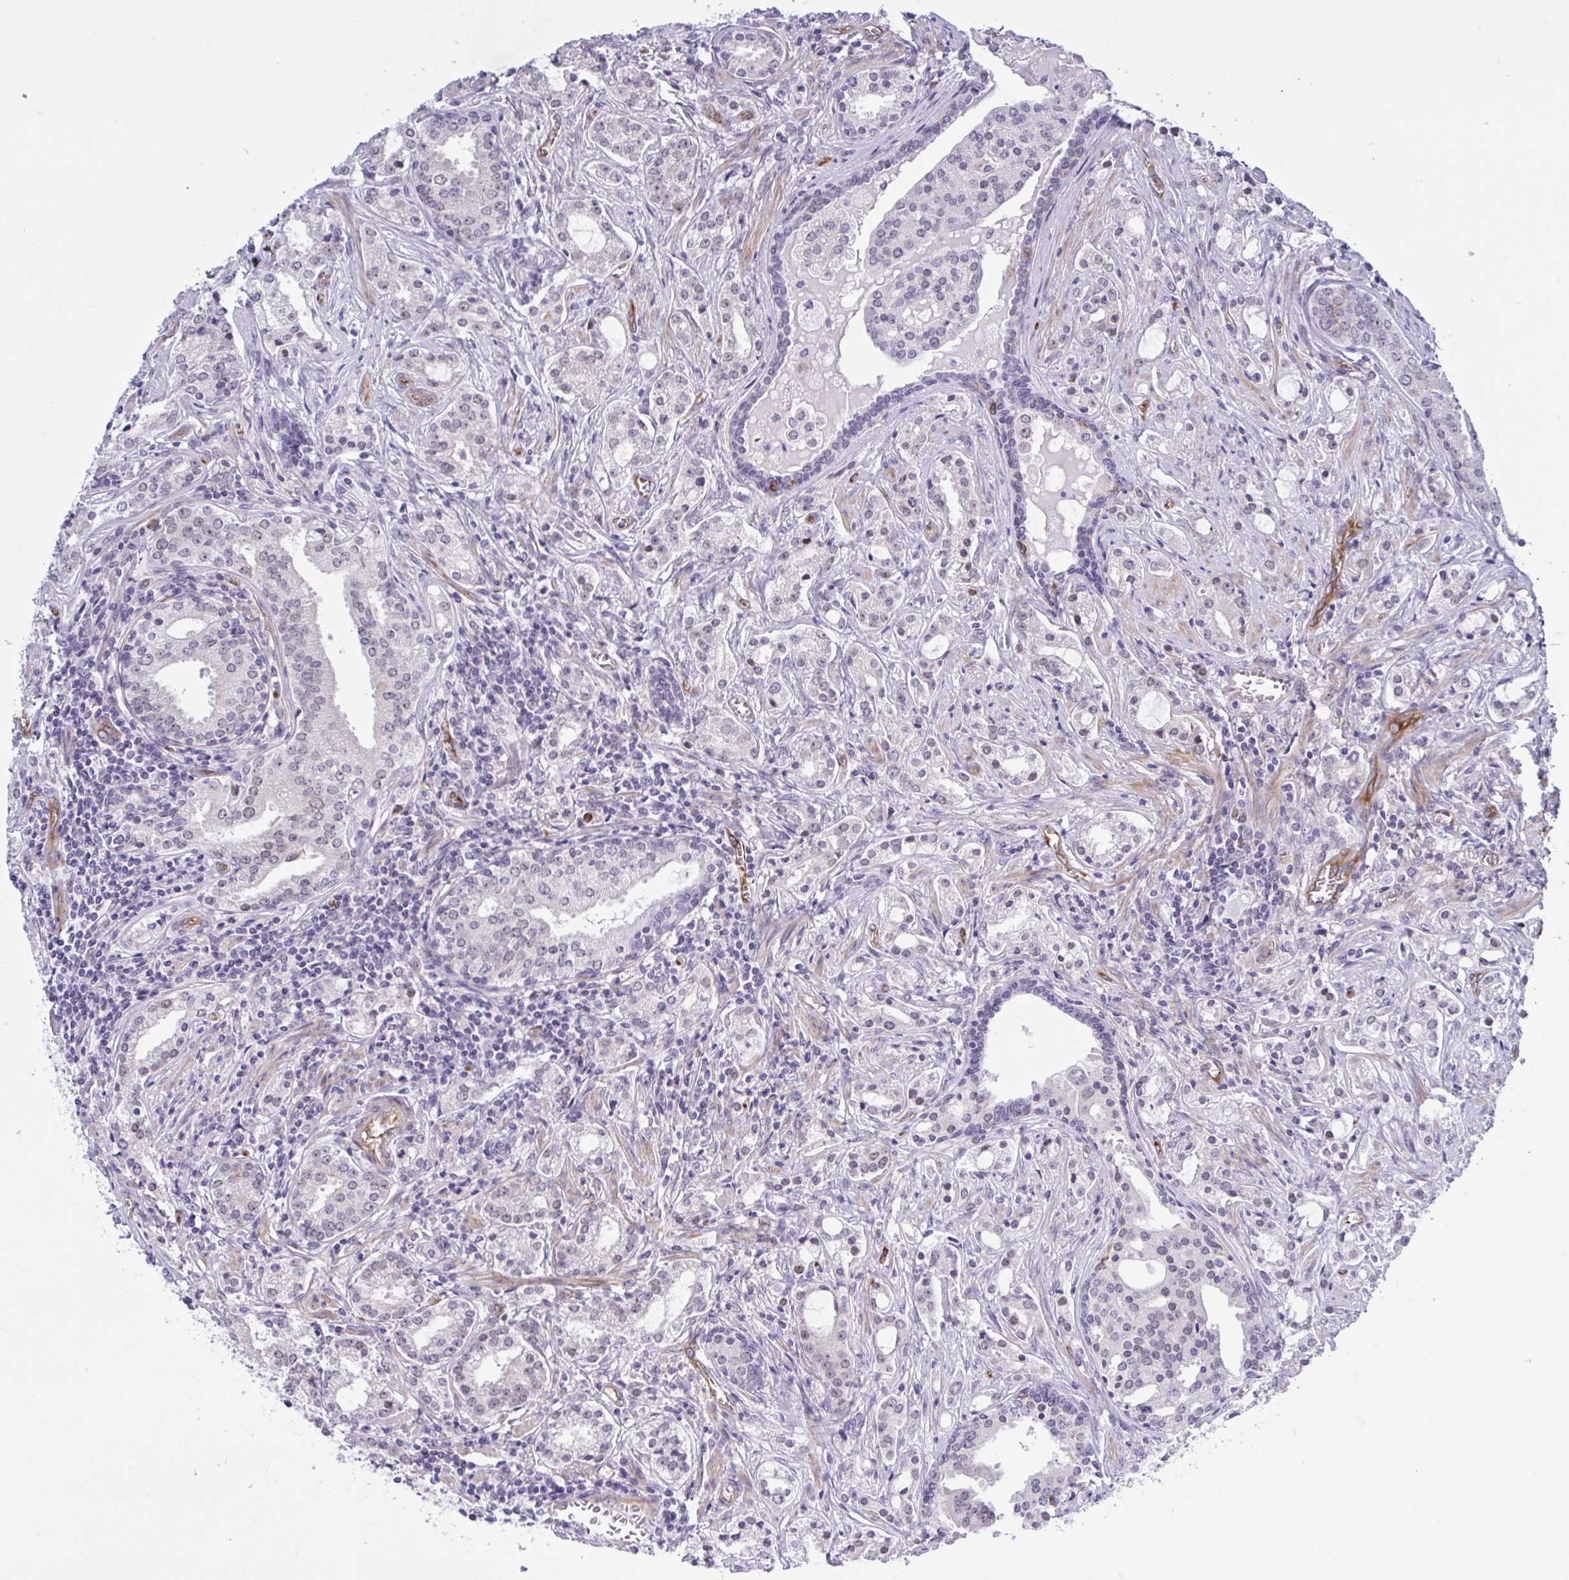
{"staining": {"intensity": "negative", "quantity": "none", "location": "none"}, "tissue": "prostate cancer", "cell_type": "Tumor cells", "image_type": "cancer", "snomed": [{"axis": "morphology", "description": "Adenocarcinoma, Medium grade"}, {"axis": "topography", "description": "Prostate"}], "caption": "The histopathology image reveals no significant positivity in tumor cells of prostate adenocarcinoma (medium-grade).", "gene": "EML1", "patient": {"sex": "male", "age": 57}}